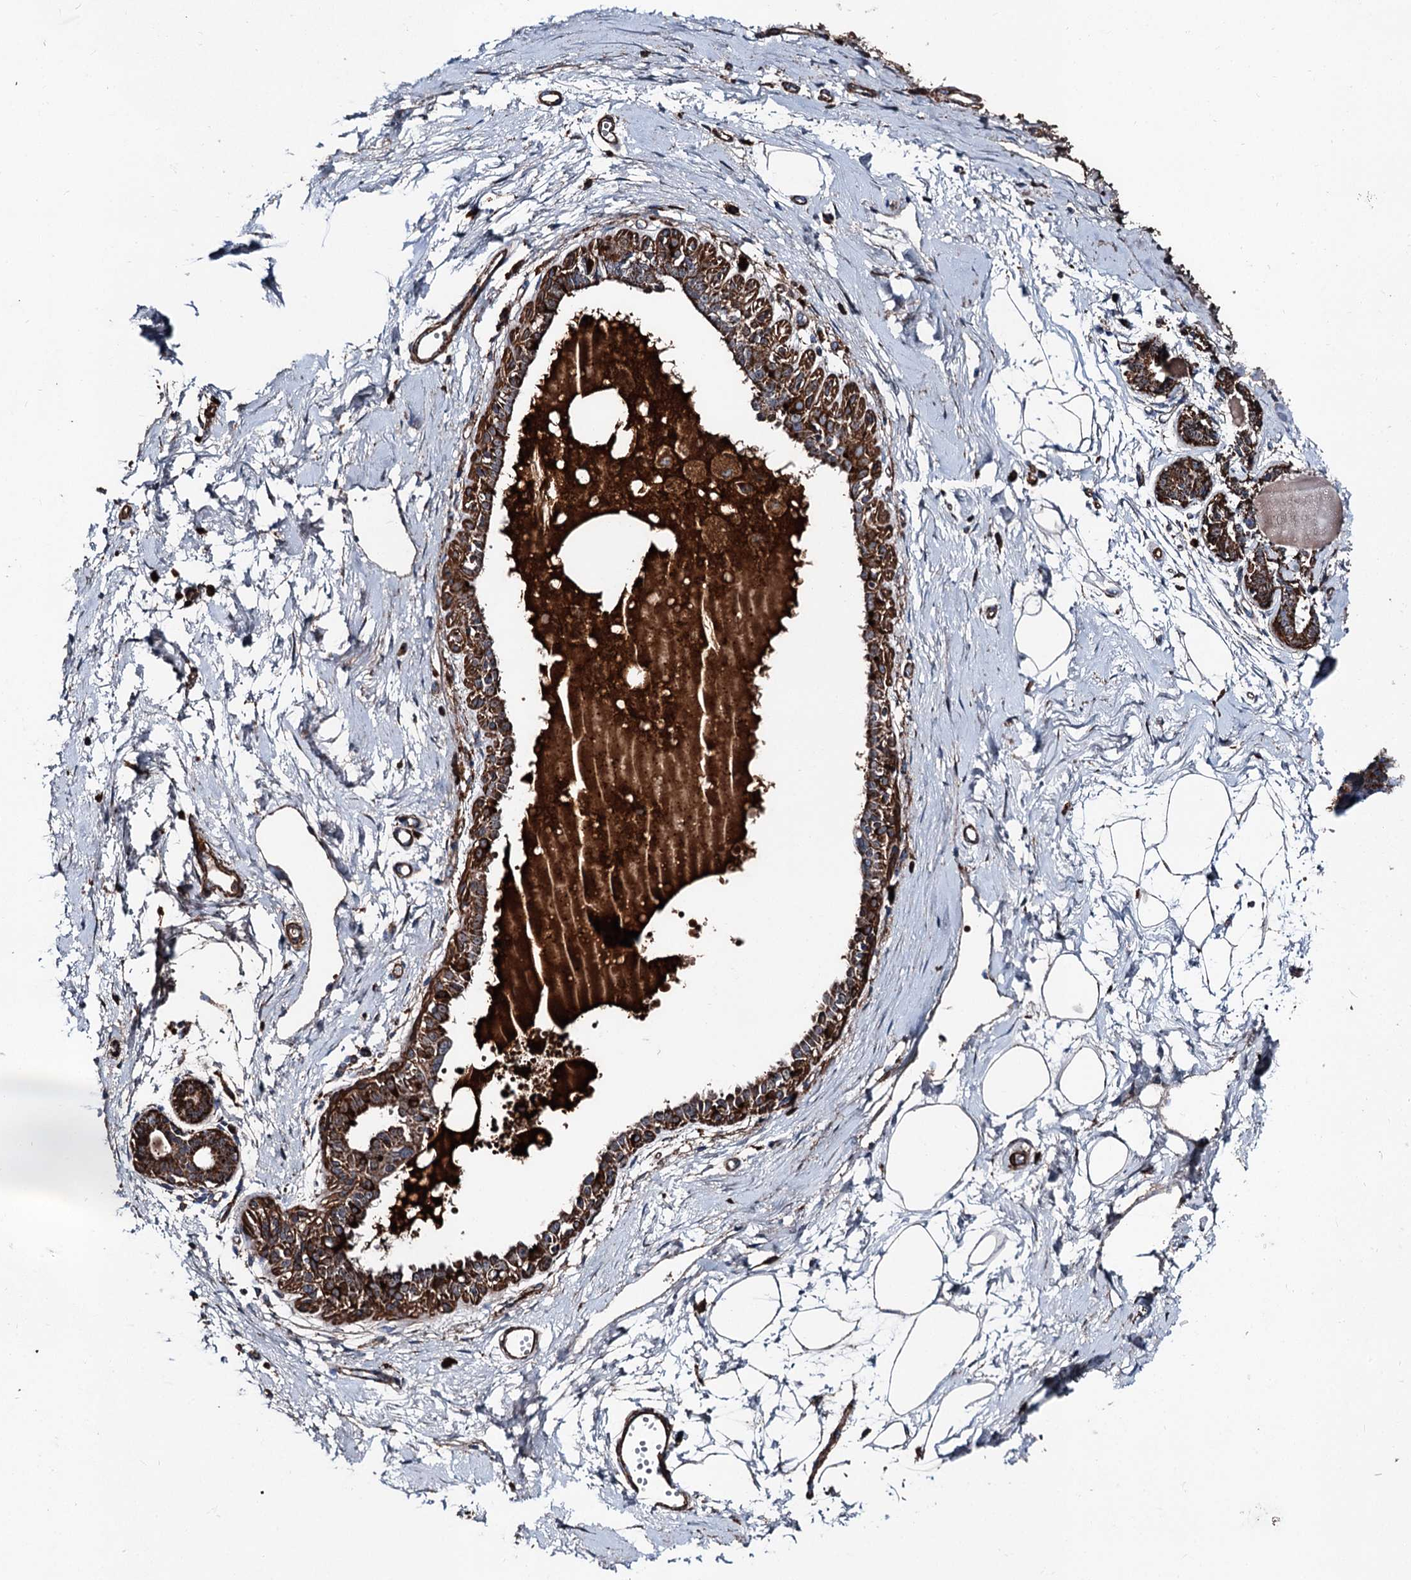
{"staining": {"intensity": "moderate", "quantity": "25%-75%", "location": "cytoplasmic/membranous"}, "tissue": "breast", "cell_type": "Adipocytes", "image_type": "normal", "snomed": [{"axis": "morphology", "description": "Normal tissue, NOS"}, {"axis": "topography", "description": "Breast"}], "caption": "IHC of unremarkable breast reveals medium levels of moderate cytoplasmic/membranous positivity in approximately 25%-75% of adipocytes. (DAB (3,3'-diaminobenzidine) IHC, brown staining for protein, blue staining for nuclei).", "gene": "DDIAS", "patient": {"sex": "female", "age": 45}}